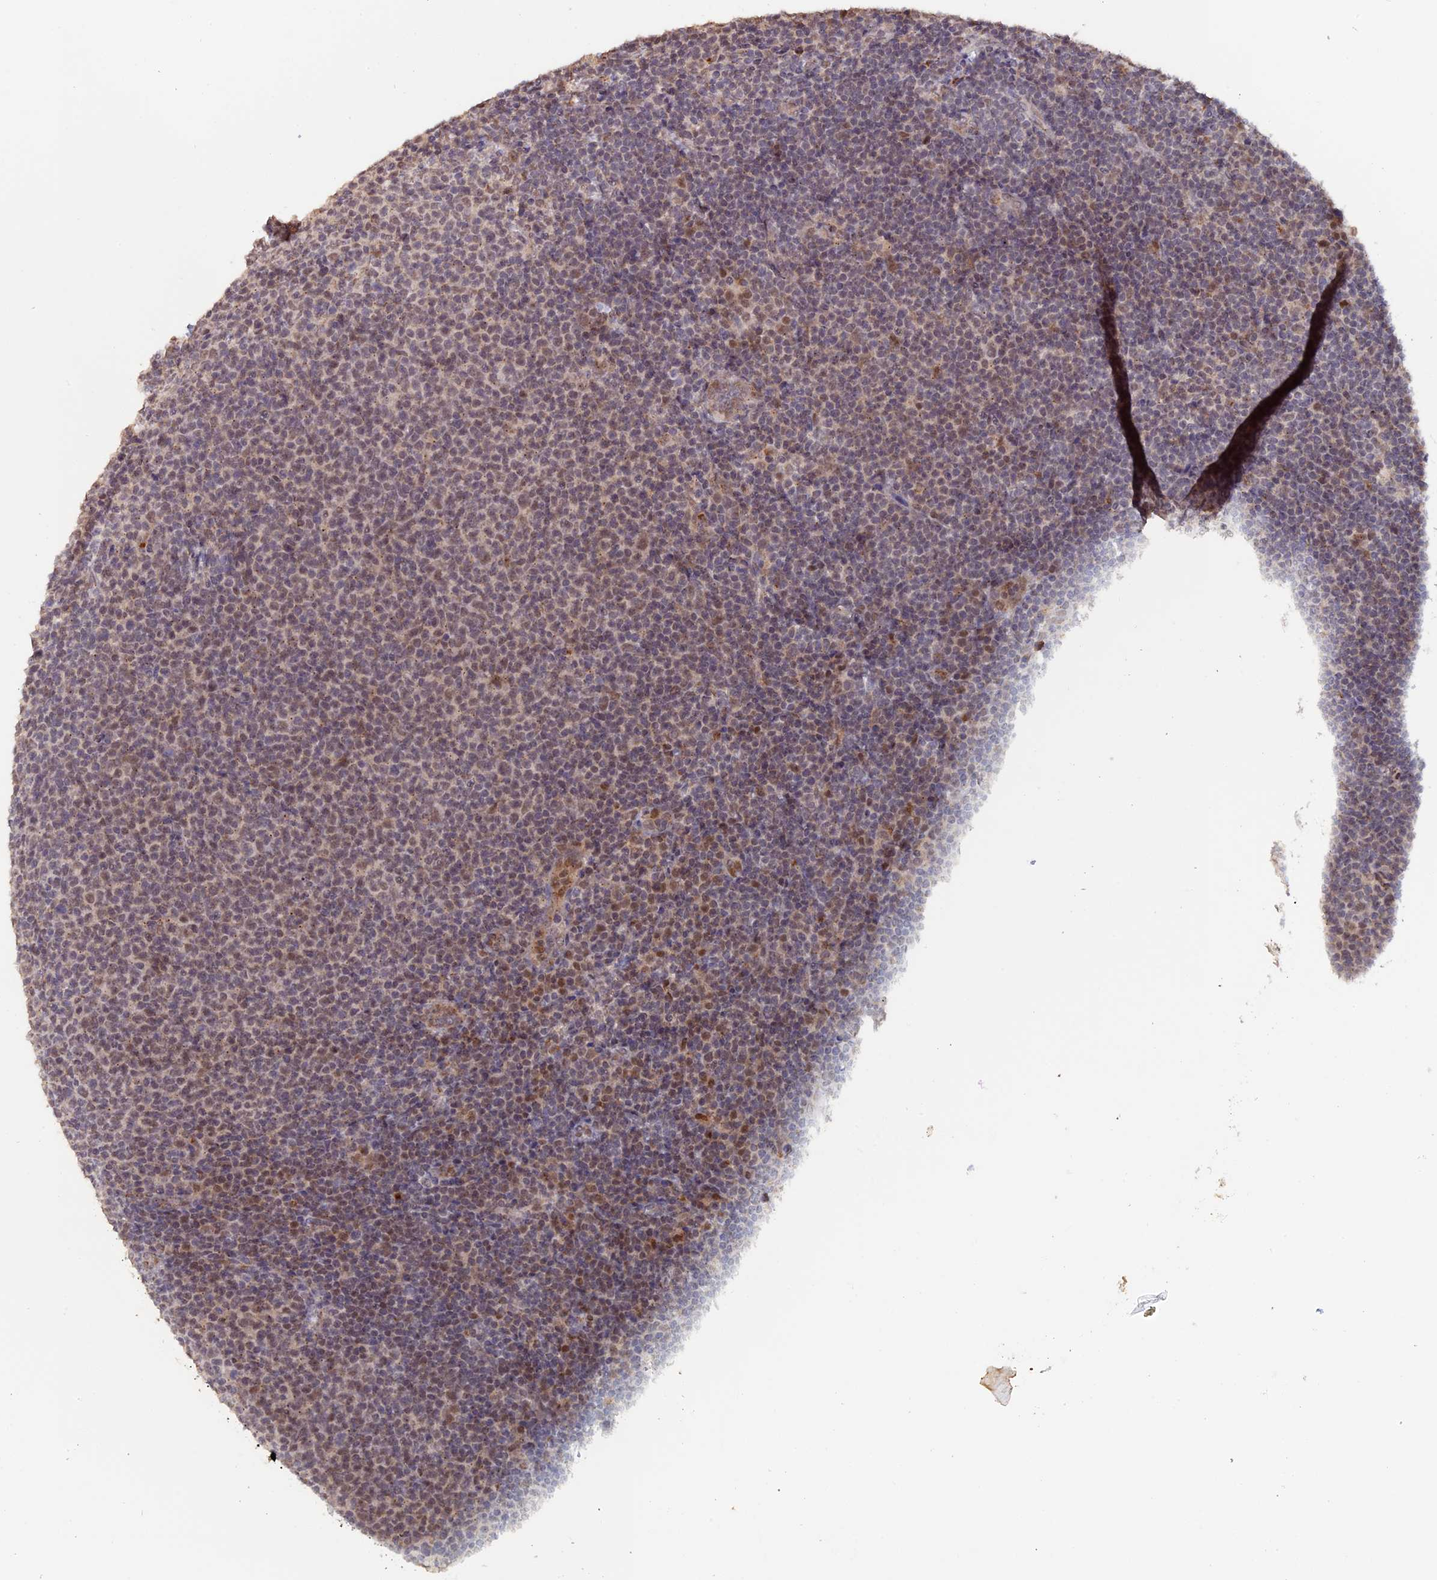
{"staining": {"intensity": "weak", "quantity": "25%-75%", "location": "nuclear"}, "tissue": "lymphoma", "cell_type": "Tumor cells", "image_type": "cancer", "snomed": [{"axis": "morphology", "description": "Malignant lymphoma, non-Hodgkin's type, Low grade"}, {"axis": "topography", "description": "Lymph node"}], "caption": "Malignant lymphoma, non-Hodgkin's type (low-grade) stained with a protein marker demonstrates weak staining in tumor cells.", "gene": "PIGQ", "patient": {"sex": "male", "age": 66}}